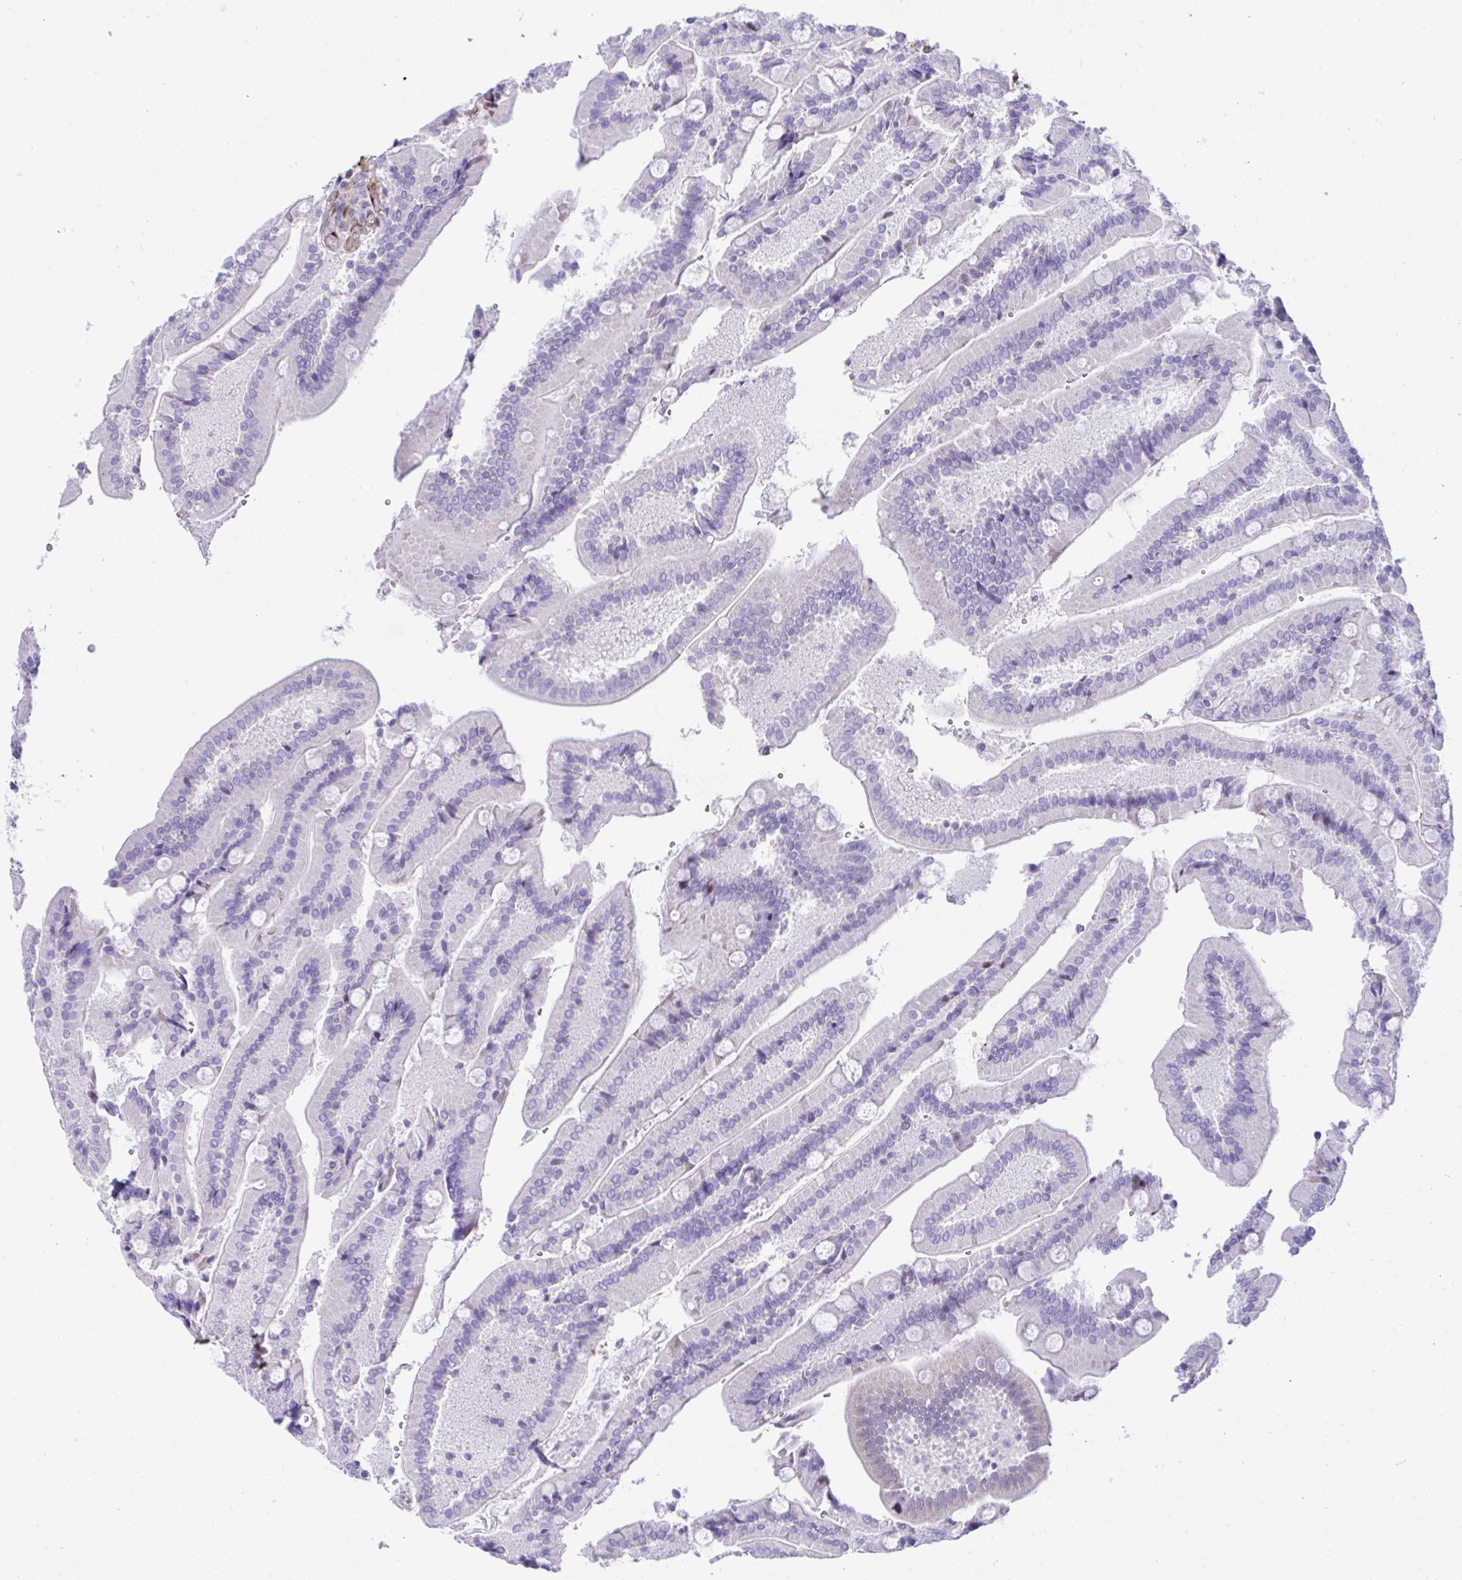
{"staining": {"intensity": "negative", "quantity": "none", "location": "none"}, "tissue": "duodenum", "cell_type": "Glandular cells", "image_type": "normal", "snomed": [{"axis": "morphology", "description": "Normal tissue, NOS"}, {"axis": "topography", "description": "Duodenum"}], "caption": "Immunohistochemistry (IHC) of normal duodenum exhibits no staining in glandular cells. Nuclei are stained in blue.", "gene": "FBXO34", "patient": {"sex": "female", "age": 62}}